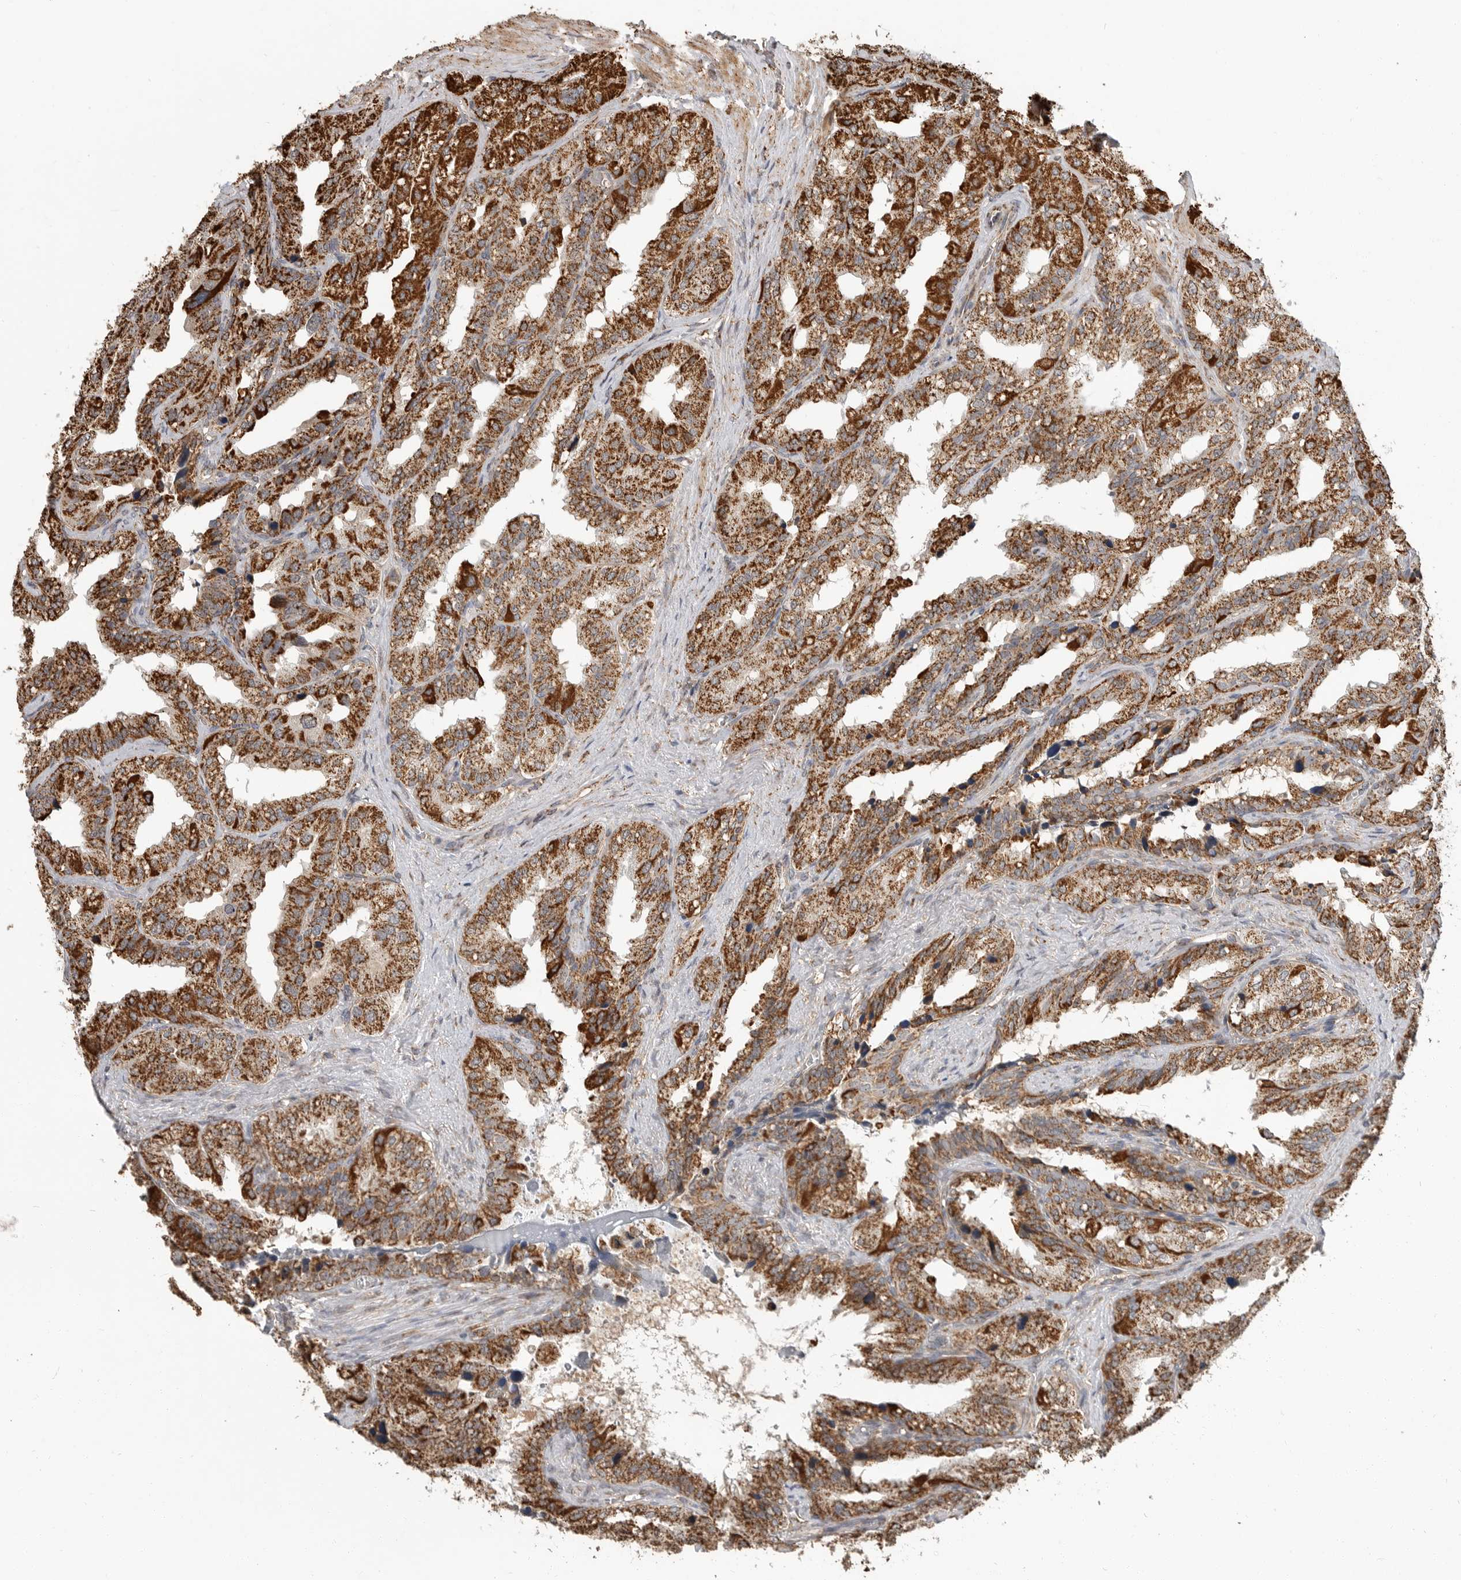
{"staining": {"intensity": "strong", "quantity": ">75%", "location": "cytoplasmic/membranous"}, "tissue": "seminal vesicle", "cell_type": "Glandular cells", "image_type": "normal", "snomed": [{"axis": "morphology", "description": "Normal tissue, NOS"}, {"axis": "topography", "description": "Prostate"}, {"axis": "topography", "description": "Seminal veicle"}], "caption": "High-magnification brightfield microscopy of benign seminal vesicle stained with DAB (brown) and counterstained with hematoxylin (blue). glandular cells exhibit strong cytoplasmic/membranous positivity is appreciated in approximately>75% of cells. The protein is shown in brown color, while the nuclei are stained blue.", "gene": "GCNT2", "patient": {"sex": "male", "age": 51}}